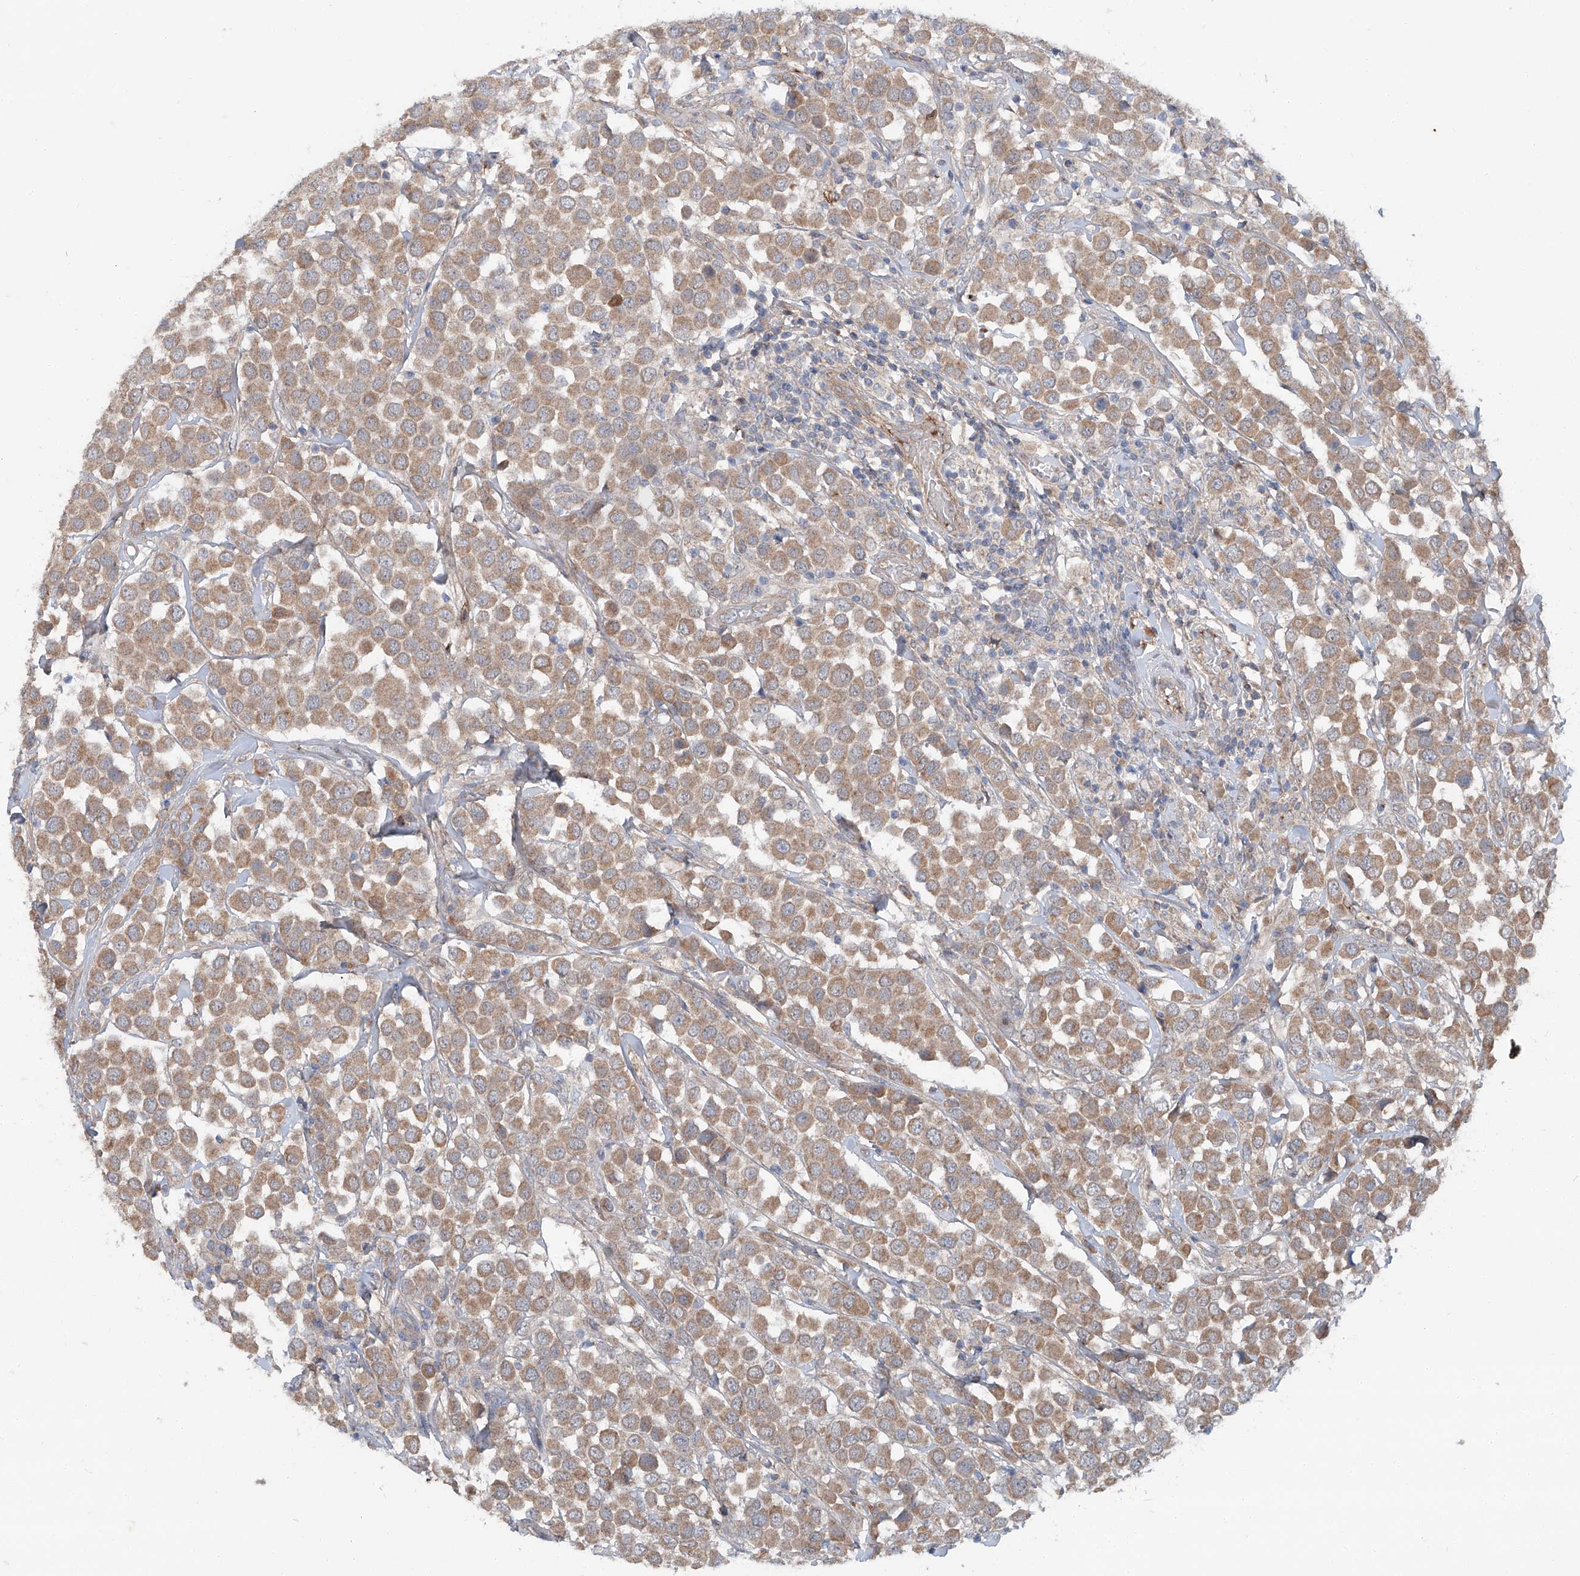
{"staining": {"intensity": "moderate", "quantity": ">75%", "location": "cytoplasmic/membranous"}, "tissue": "breast cancer", "cell_type": "Tumor cells", "image_type": "cancer", "snomed": [{"axis": "morphology", "description": "Duct carcinoma"}, {"axis": "topography", "description": "Breast"}], "caption": "The micrograph displays staining of intraductal carcinoma (breast), revealing moderate cytoplasmic/membranous protein positivity (brown color) within tumor cells.", "gene": "SIX4", "patient": {"sex": "female", "age": 61}}